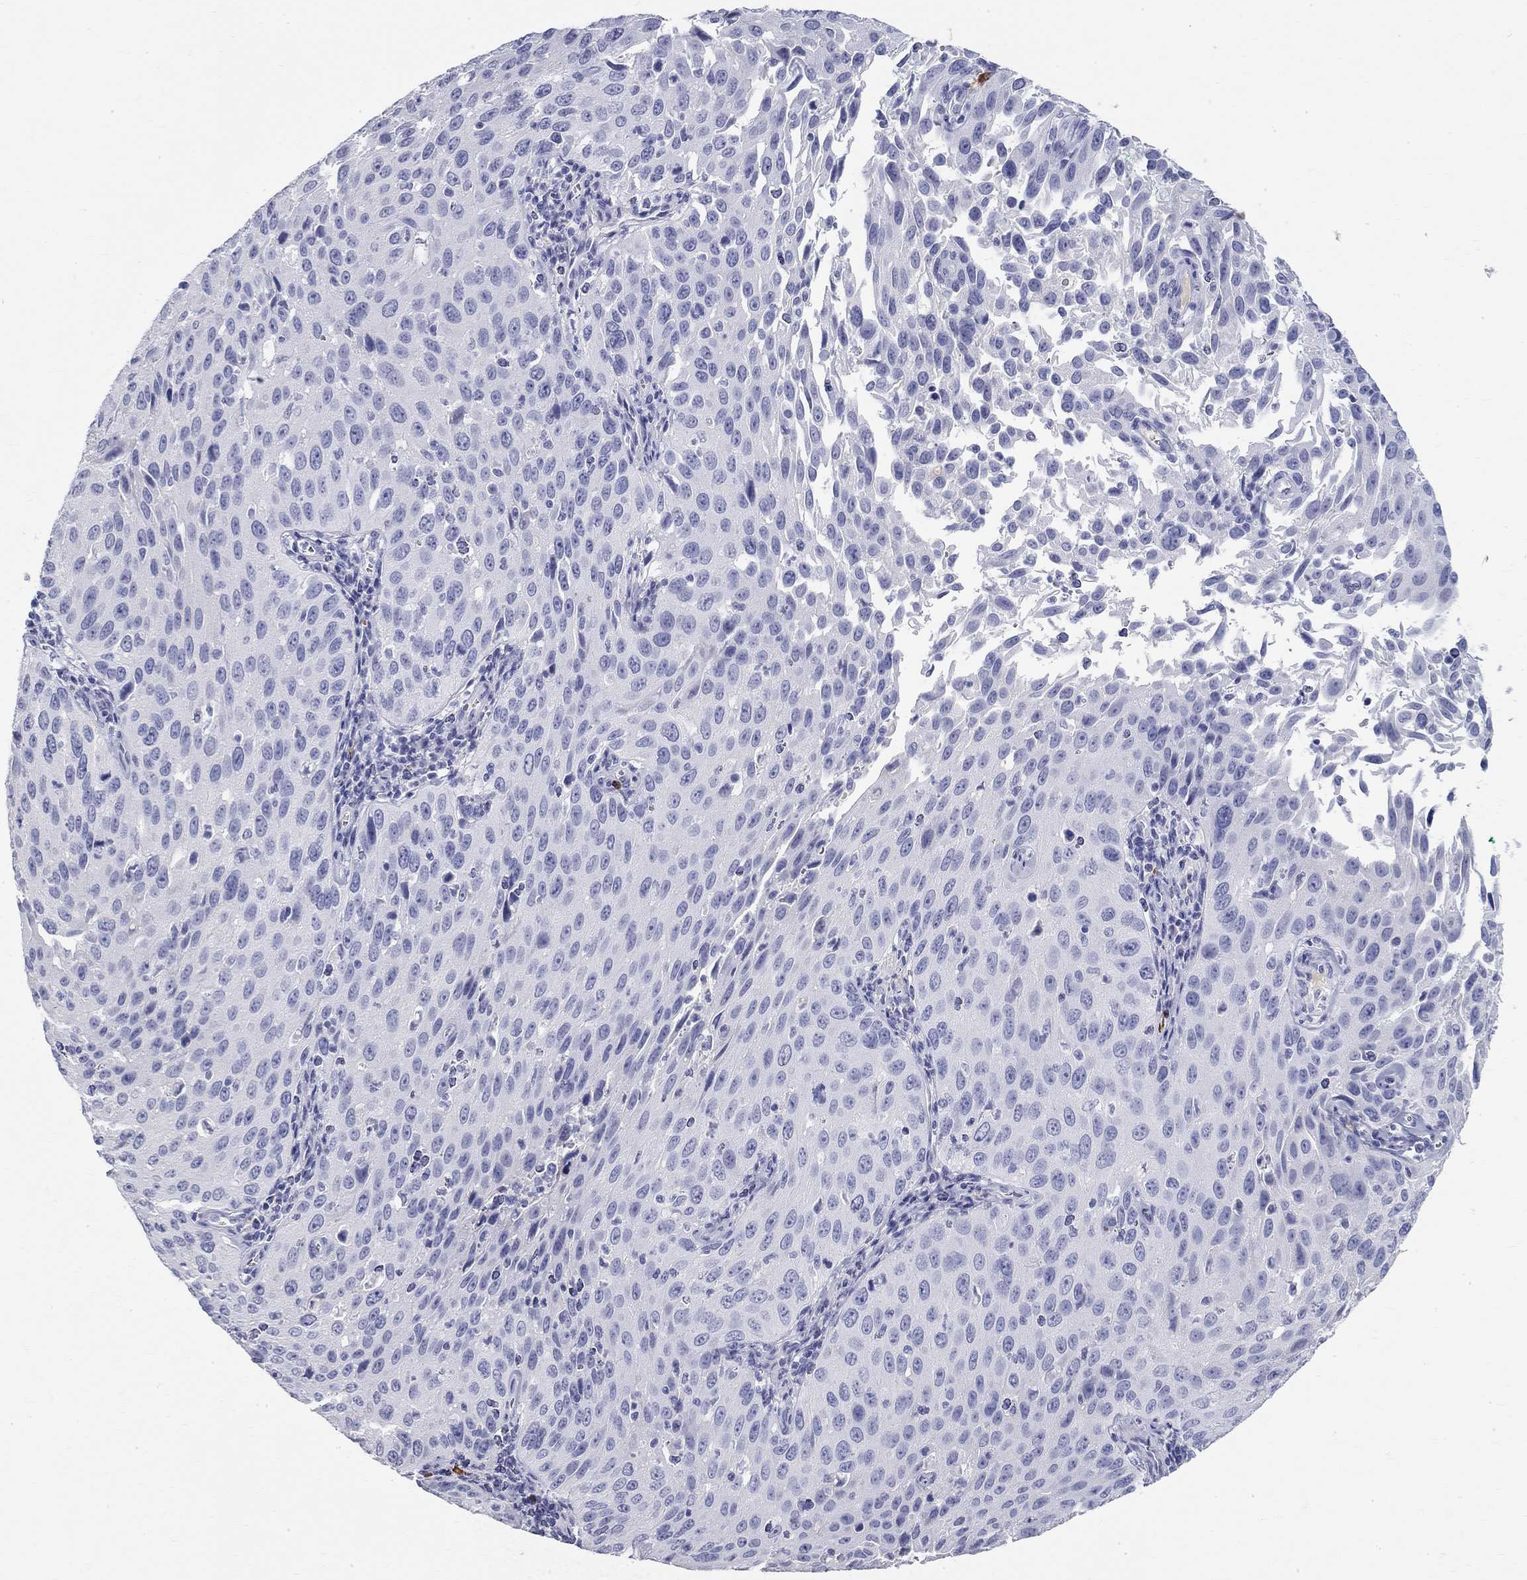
{"staining": {"intensity": "negative", "quantity": "none", "location": "none"}, "tissue": "cervical cancer", "cell_type": "Tumor cells", "image_type": "cancer", "snomed": [{"axis": "morphology", "description": "Squamous cell carcinoma, NOS"}, {"axis": "topography", "description": "Cervix"}], "caption": "The histopathology image displays no staining of tumor cells in cervical cancer.", "gene": "PHOX2B", "patient": {"sex": "female", "age": 26}}